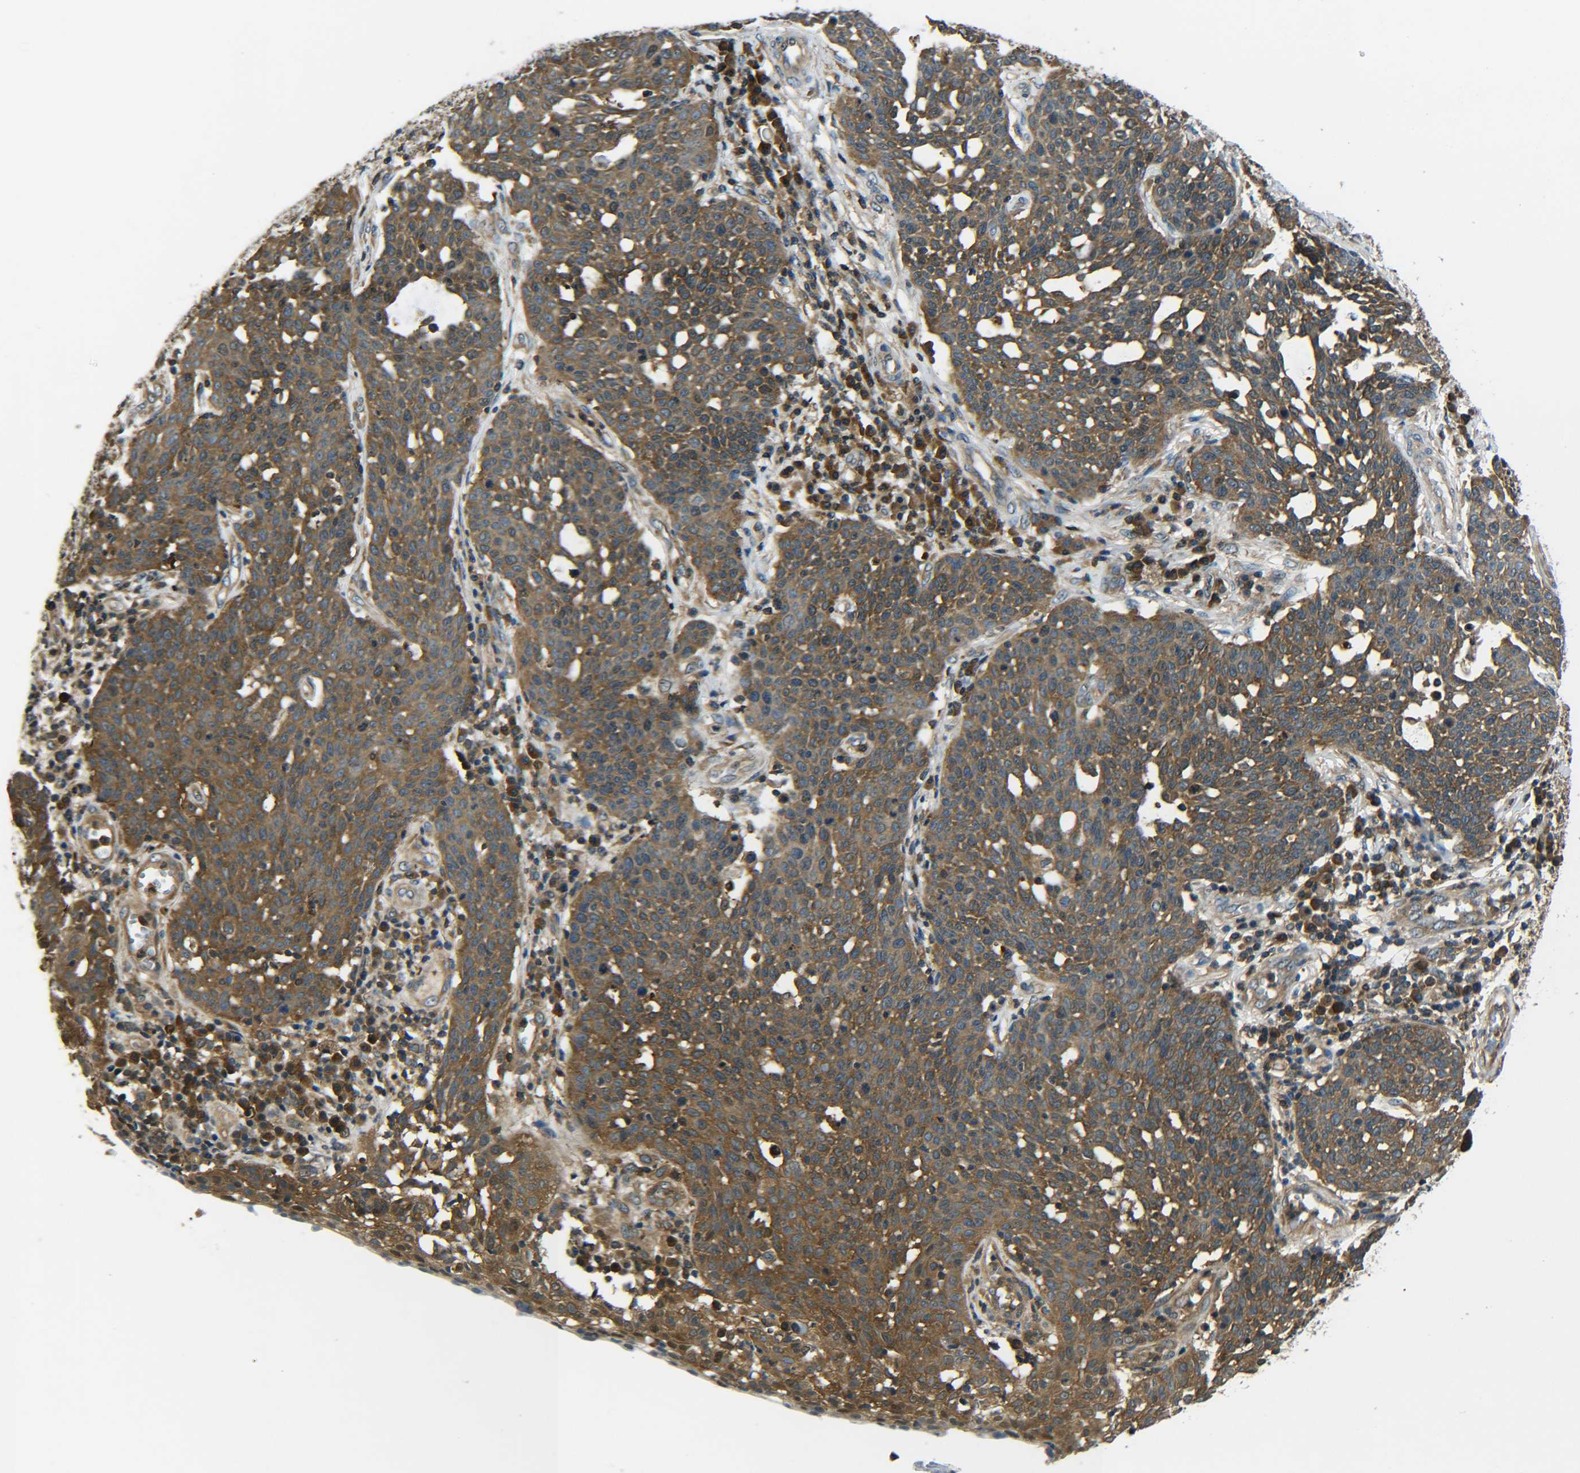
{"staining": {"intensity": "strong", "quantity": ">75%", "location": "cytoplasmic/membranous"}, "tissue": "cervical cancer", "cell_type": "Tumor cells", "image_type": "cancer", "snomed": [{"axis": "morphology", "description": "Squamous cell carcinoma, NOS"}, {"axis": "topography", "description": "Cervix"}], "caption": "Immunohistochemical staining of cervical cancer (squamous cell carcinoma) exhibits high levels of strong cytoplasmic/membranous protein staining in about >75% of tumor cells.", "gene": "PREB", "patient": {"sex": "female", "age": 34}}